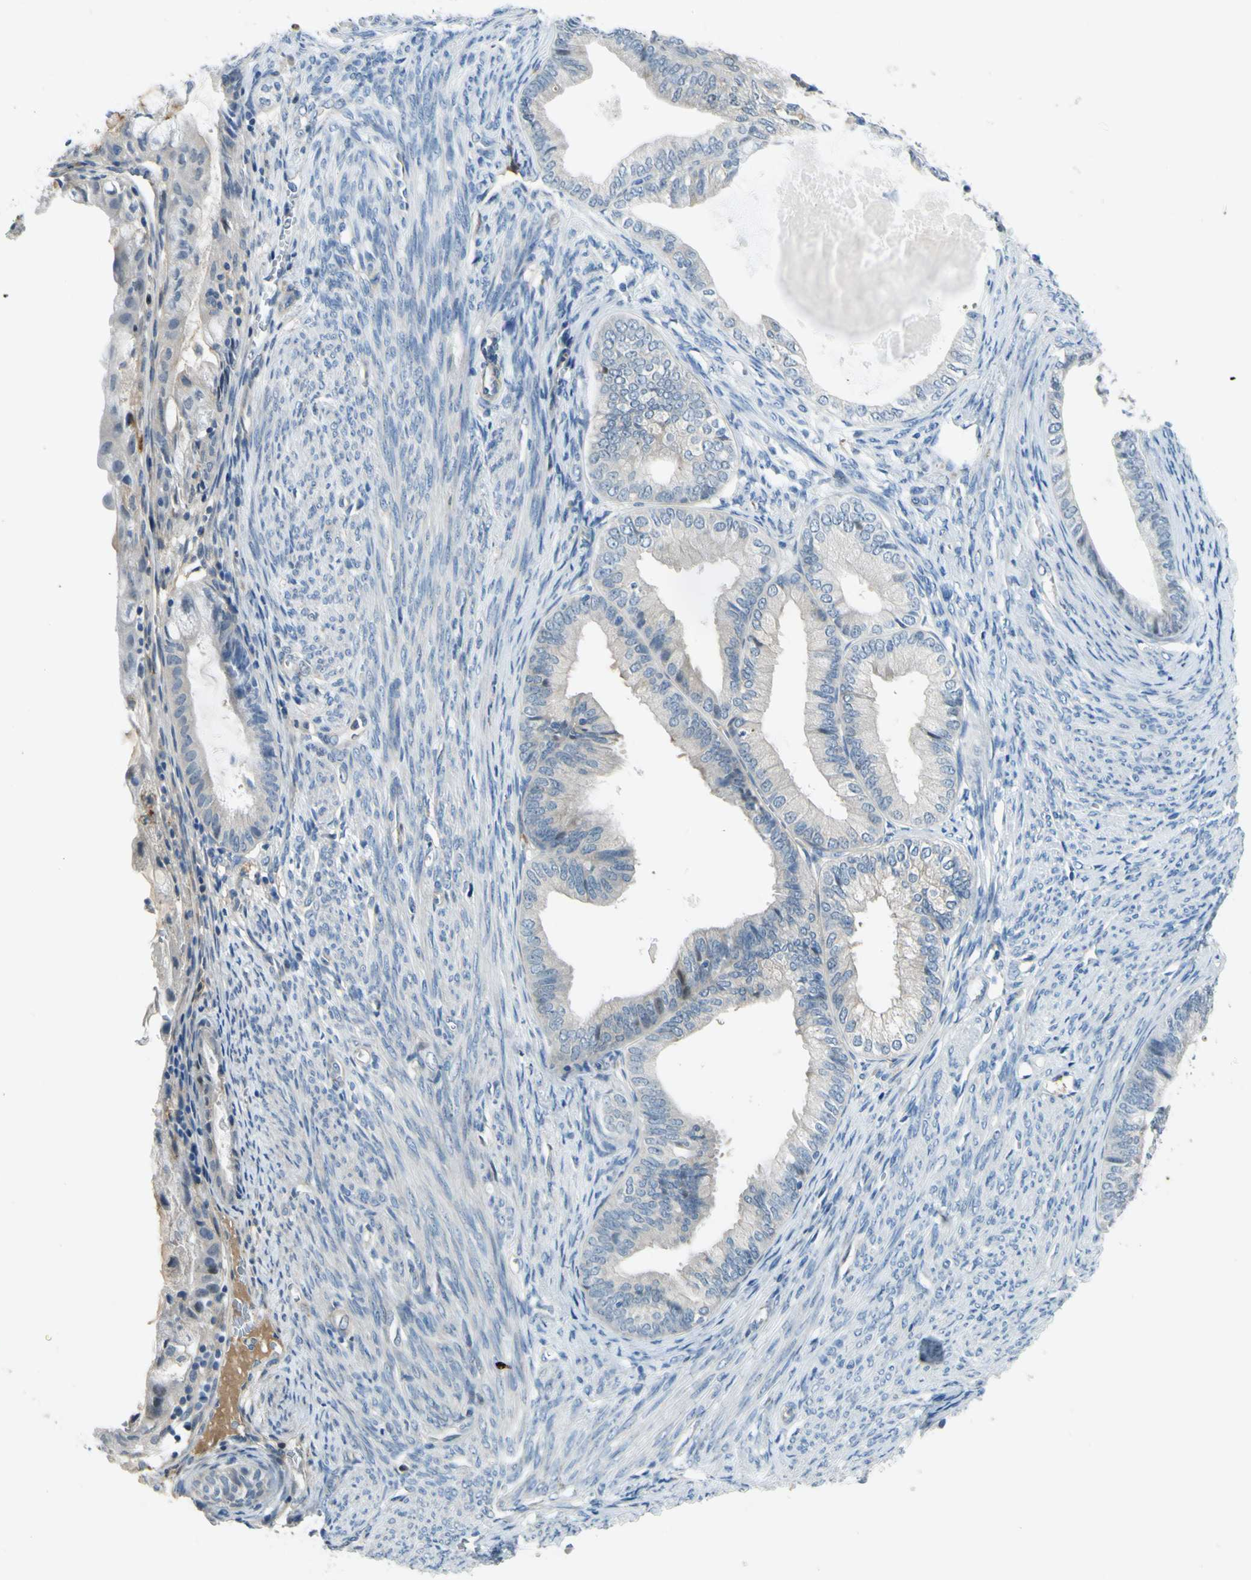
{"staining": {"intensity": "weak", "quantity": "<25%", "location": "cytoplasmic/membranous"}, "tissue": "endometrial cancer", "cell_type": "Tumor cells", "image_type": "cancer", "snomed": [{"axis": "morphology", "description": "Adenocarcinoma, NOS"}, {"axis": "topography", "description": "Endometrium"}], "caption": "IHC of human endometrial cancer displays no staining in tumor cells.", "gene": "ARHGAP1", "patient": {"sex": "female", "age": 86}}